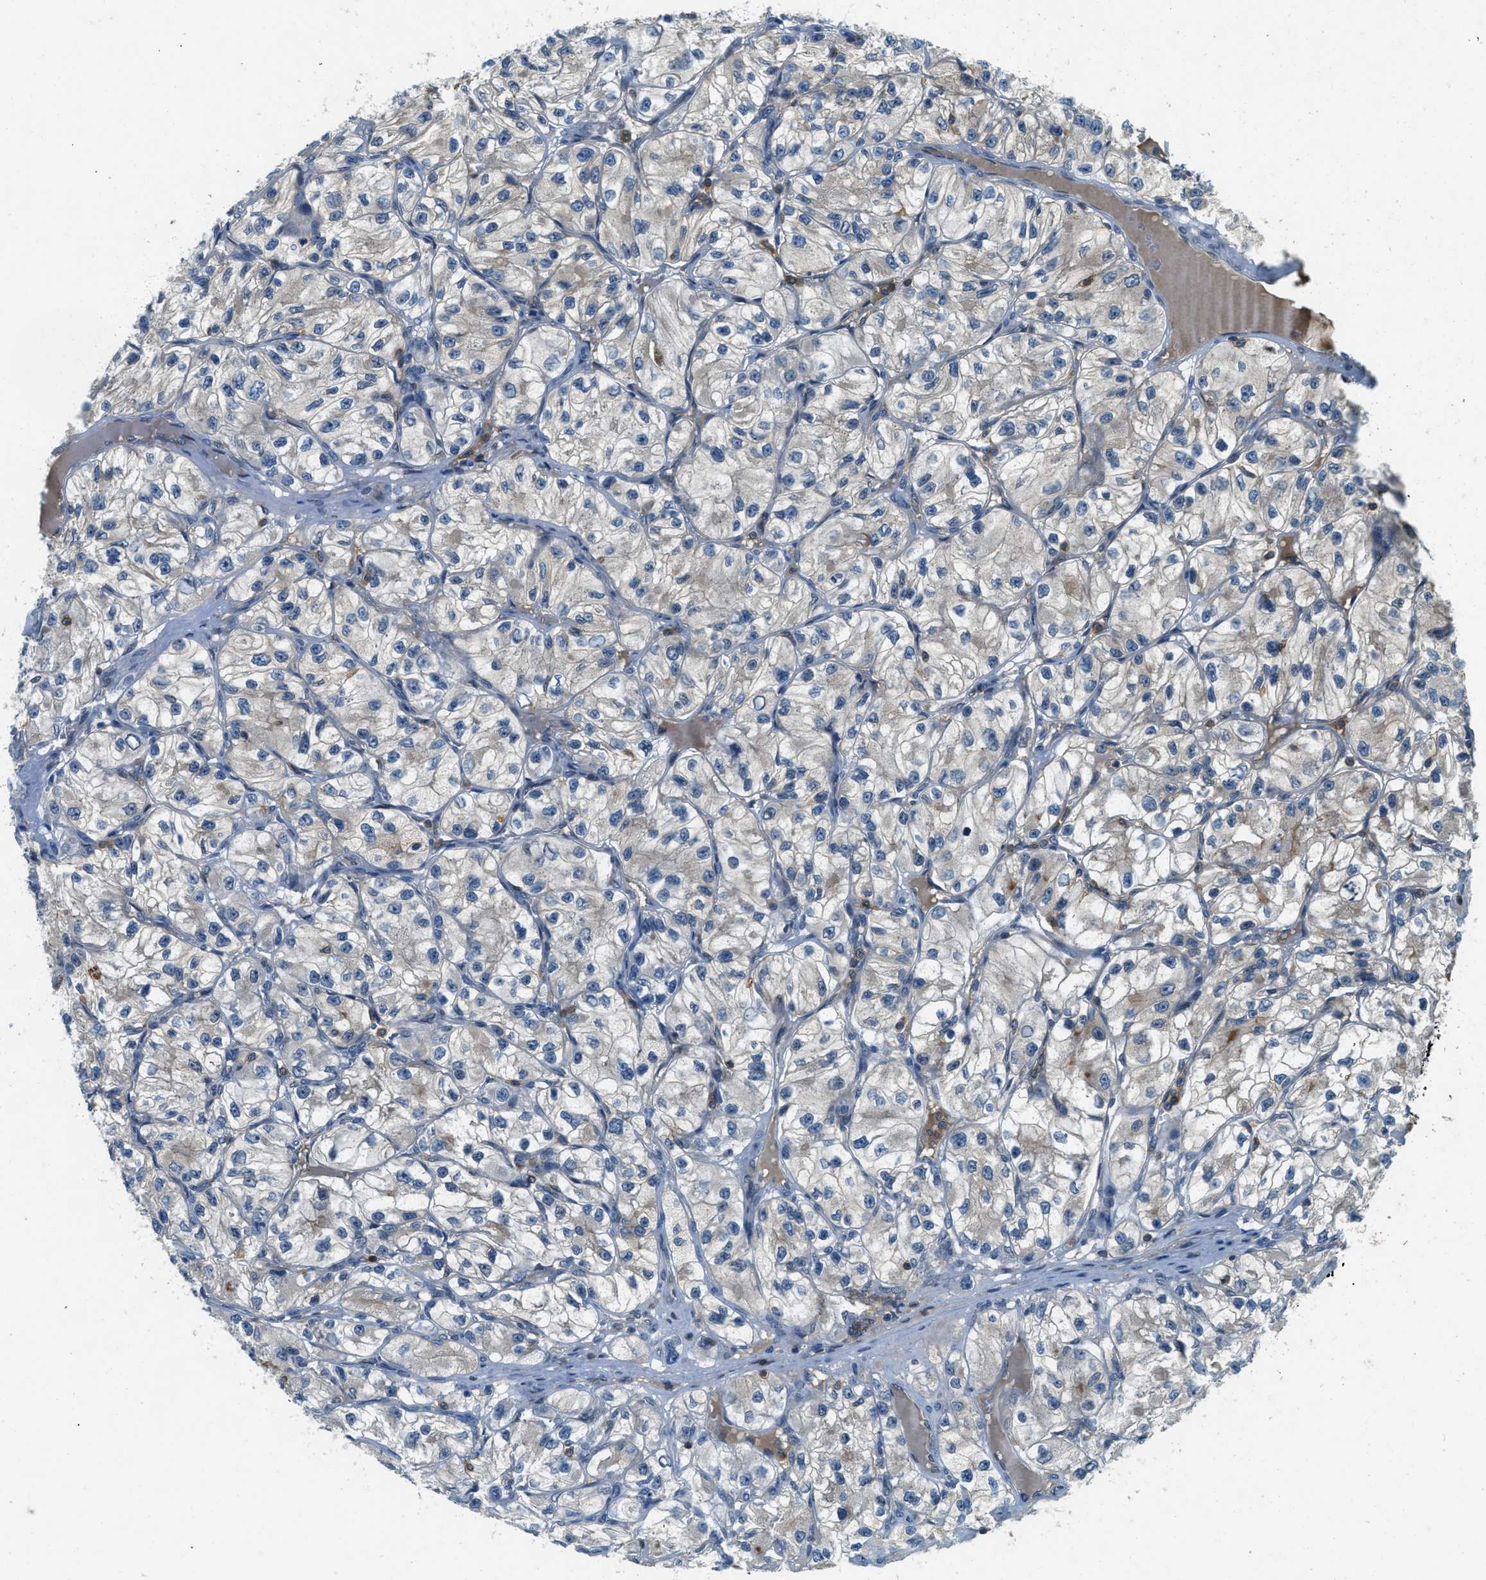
{"staining": {"intensity": "strong", "quantity": "25%-75%", "location": "cytoplasmic/membranous"}, "tissue": "renal cancer", "cell_type": "Tumor cells", "image_type": "cancer", "snomed": [{"axis": "morphology", "description": "Adenocarcinoma, NOS"}, {"axis": "topography", "description": "Kidney"}], "caption": "Protein staining demonstrates strong cytoplasmic/membranous positivity in about 25%-75% of tumor cells in adenocarcinoma (renal). (Stains: DAB in brown, nuclei in blue, Microscopy: brightfield microscopy at high magnification).", "gene": "GMPPB", "patient": {"sex": "female", "age": 57}}